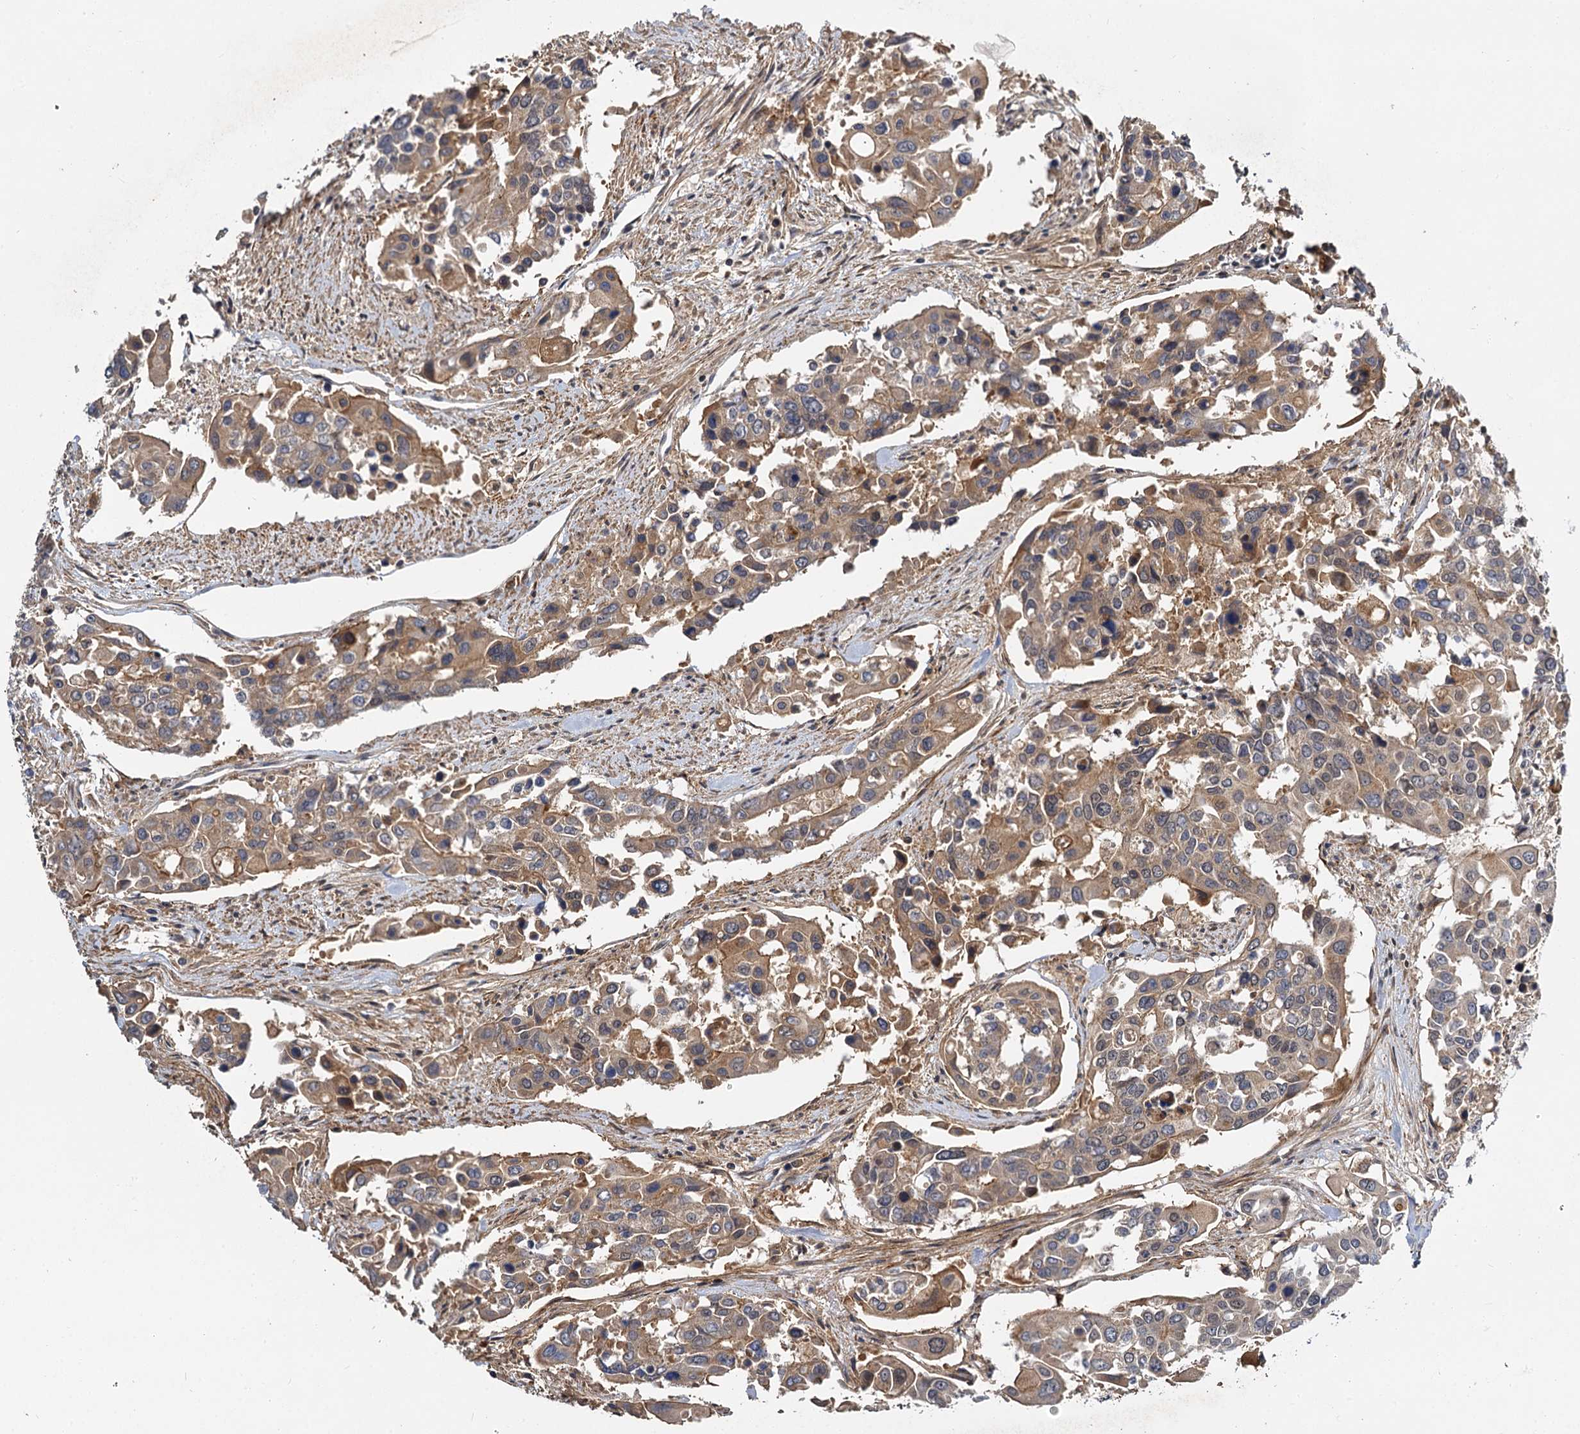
{"staining": {"intensity": "moderate", "quantity": ">75%", "location": "cytoplasmic/membranous,nuclear"}, "tissue": "colorectal cancer", "cell_type": "Tumor cells", "image_type": "cancer", "snomed": [{"axis": "morphology", "description": "Adenocarcinoma, NOS"}, {"axis": "topography", "description": "Colon"}], "caption": "Protein analysis of colorectal cancer (adenocarcinoma) tissue shows moderate cytoplasmic/membranous and nuclear positivity in about >75% of tumor cells. (IHC, brightfield microscopy, high magnification).", "gene": "MBD6", "patient": {"sex": "male", "age": 77}}